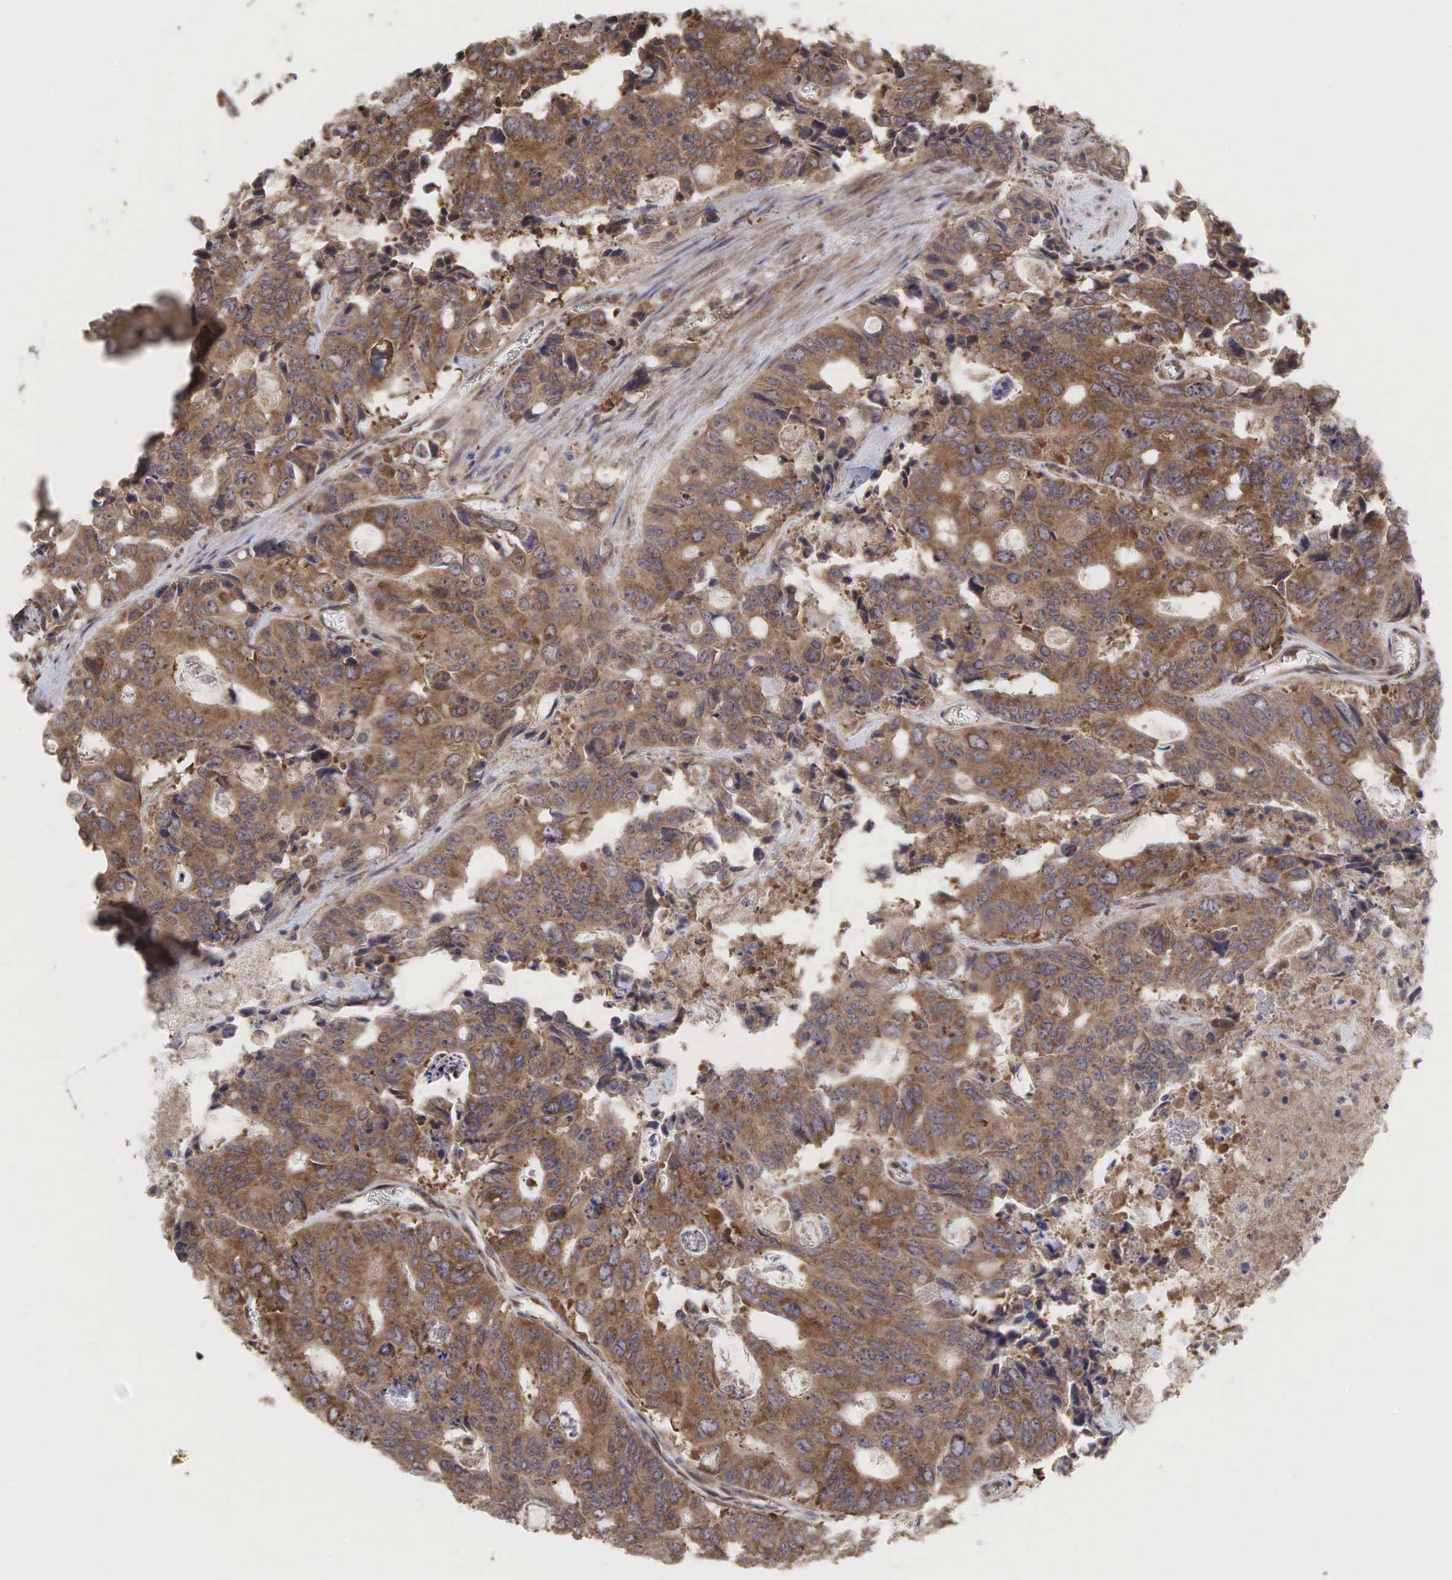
{"staining": {"intensity": "moderate", "quantity": ">75%", "location": "cytoplasmic/membranous"}, "tissue": "colorectal cancer", "cell_type": "Tumor cells", "image_type": "cancer", "snomed": [{"axis": "morphology", "description": "Adenocarcinoma, NOS"}, {"axis": "topography", "description": "Rectum"}], "caption": "Tumor cells display moderate cytoplasmic/membranous positivity in approximately >75% of cells in colorectal cancer. (brown staining indicates protein expression, while blue staining denotes nuclei).", "gene": "PABPC5", "patient": {"sex": "male", "age": 76}}